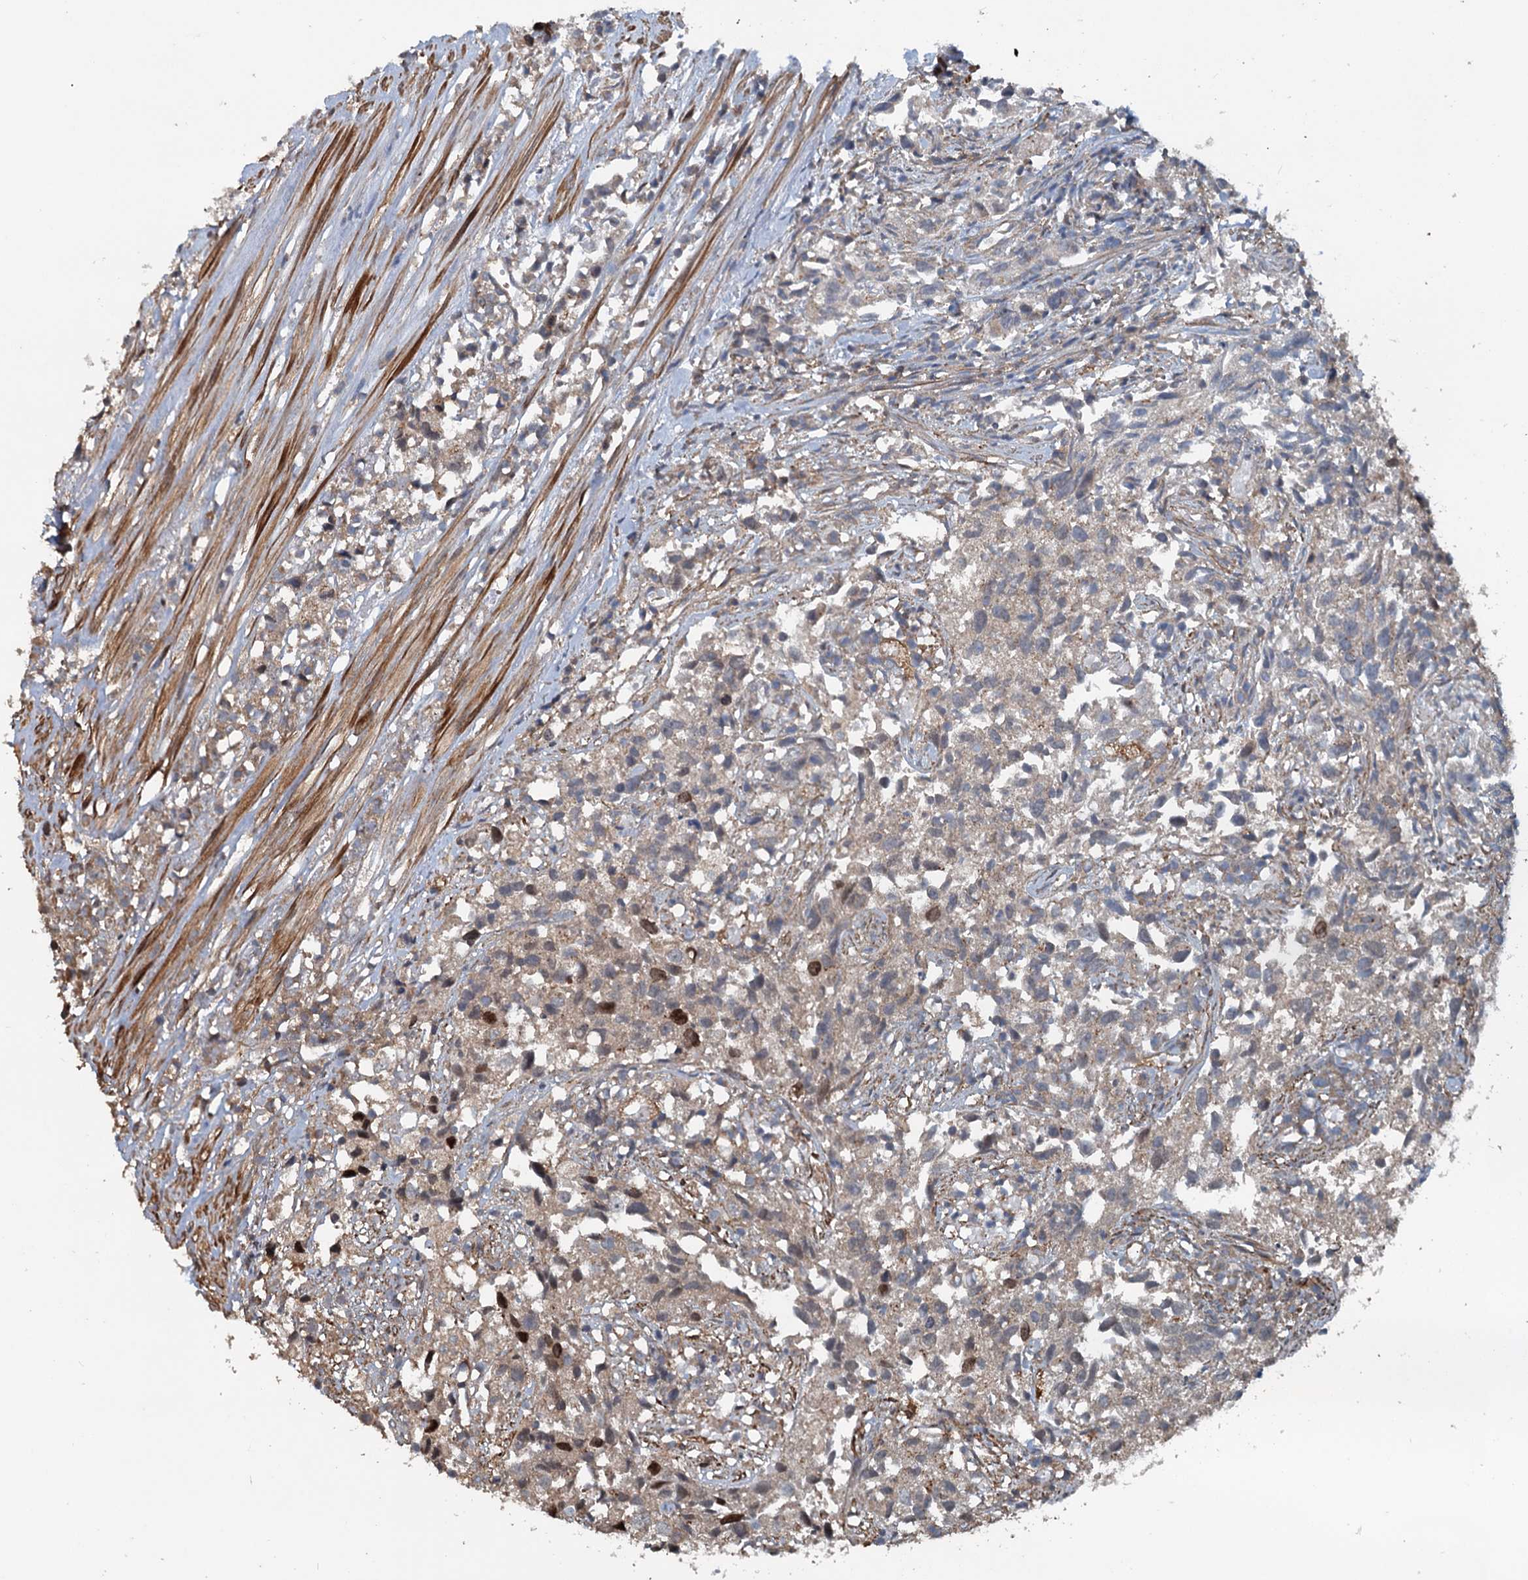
{"staining": {"intensity": "strong", "quantity": "<25%", "location": "nuclear"}, "tissue": "urothelial cancer", "cell_type": "Tumor cells", "image_type": "cancer", "snomed": [{"axis": "morphology", "description": "Urothelial carcinoma, High grade"}, {"axis": "topography", "description": "Urinary bladder"}], "caption": "The histopathology image shows a brown stain indicating the presence of a protein in the nuclear of tumor cells in high-grade urothelial carcinoma.", "gene": "TEDC1", "patient": {"sex": "female", "age": 75}}